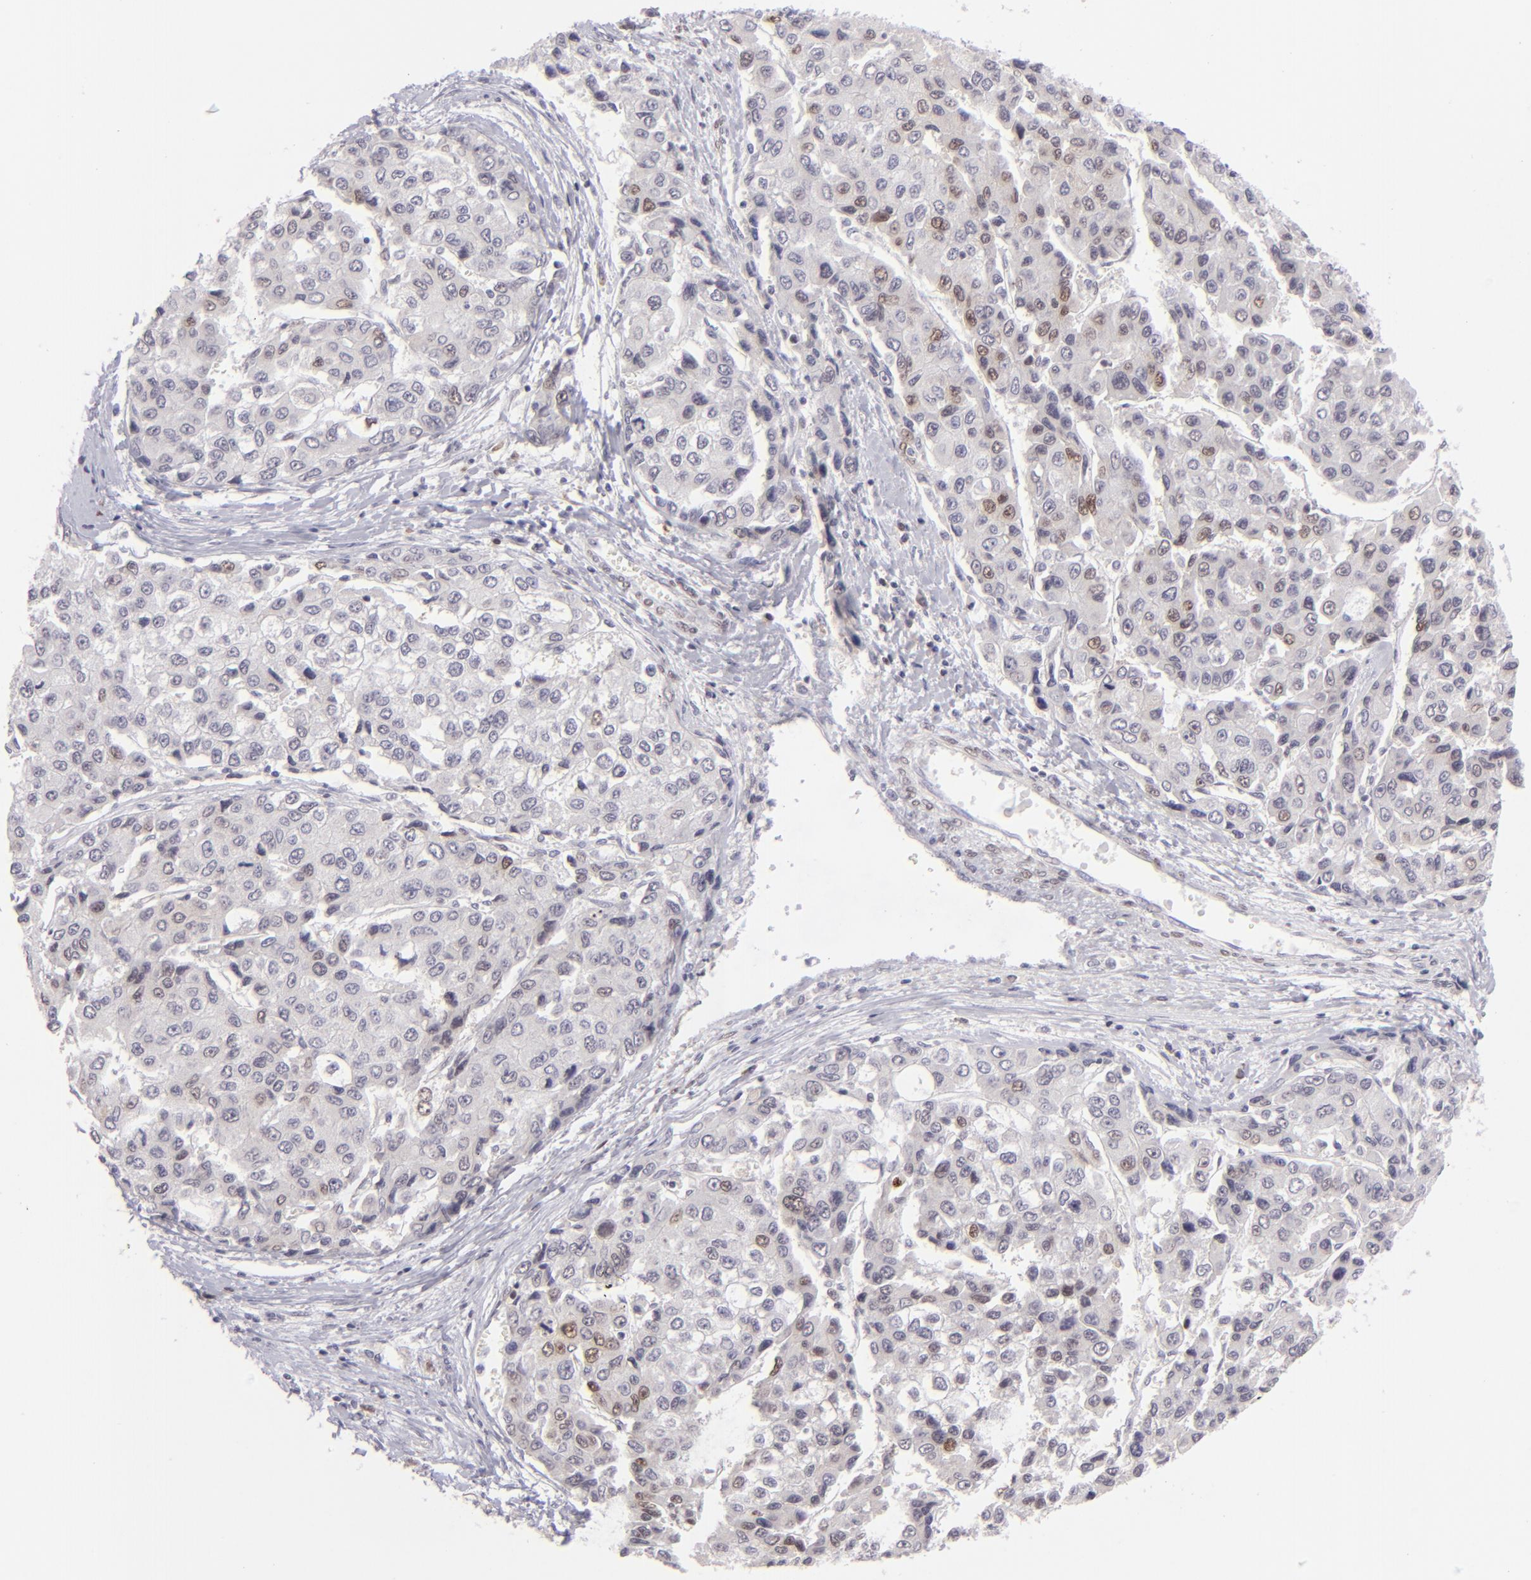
{"staining": {"intensity": "moderate", "quantity": "<25%", "location": "nuclear"}, "tissue": "liver cancer", "cell_type": "Tumor cells", "image_type": "cancer", "snomed": [{"axis": "morphology", "description": "Carcinoma, Hepatocellular, NOS"}, {"axis": "topography", "description": "Liver"}], "caption": "Protein analysis of liver cancer (hepatocellular carcinoma) tissue exhibits moderate nuclear positivity in approximately <25% of tumor cells.", "gene": "POU2F1", "patient": {"sex": "female", "age": 66}}